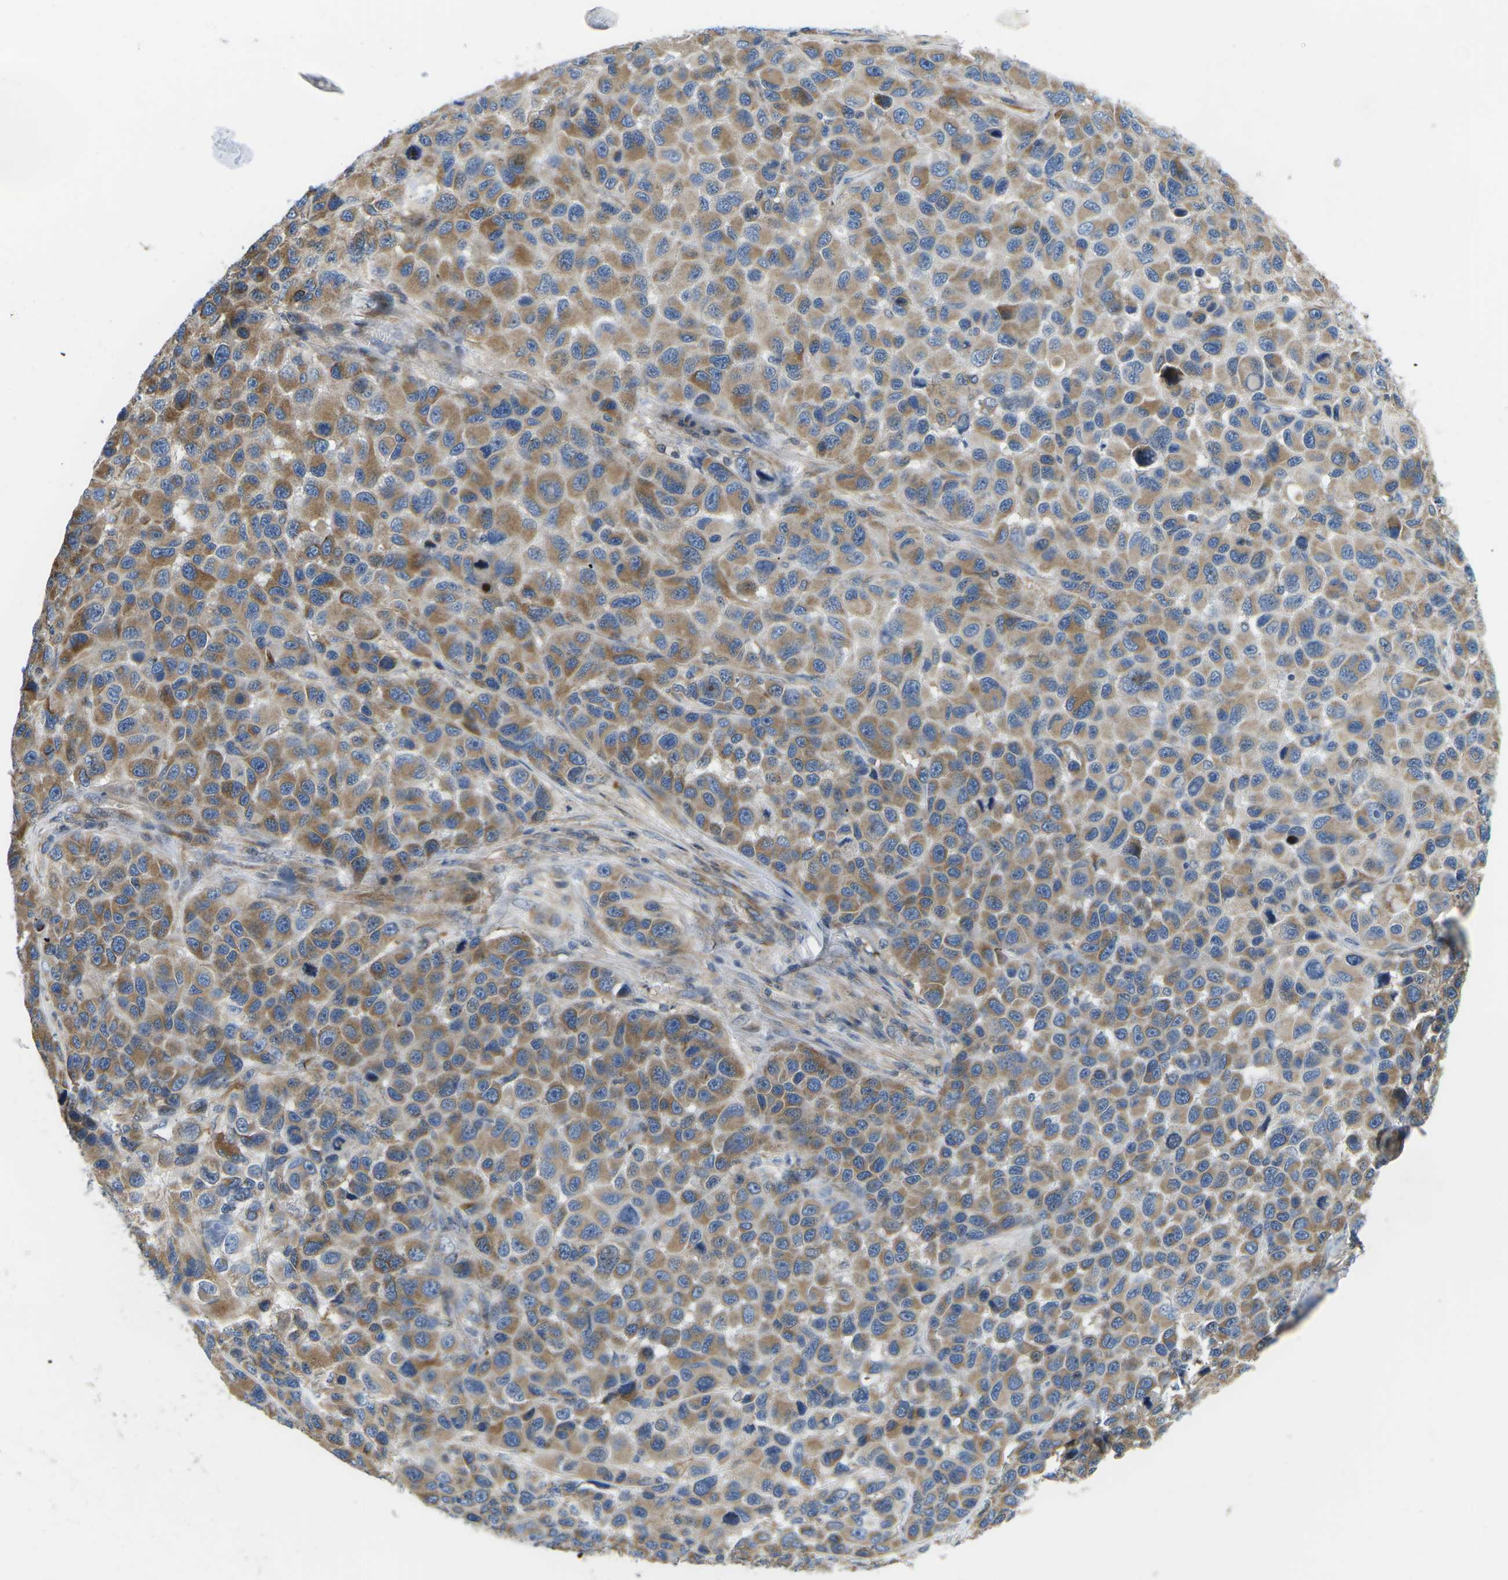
{"staining": {"intensity": "moderate", "quantity": ">75%", "location": "cytoplasmic/membranous"}, "tissue": "melanoma", "cell_type": "Tumor cells", "image_type": "cancer", "snomed": [{"axis": "morphology", "description": "Malignant melanoma, NOS"}, {"axis": "topography", "description": "Skin"}], "caption": "Malignant melanoma stained with a brown dye displays moderate cytoplasmic/membranous positive expression in about >75% of tumor cells.", "gene": "TMEFF2", "patient": {"sex": "male", "age": 53}}